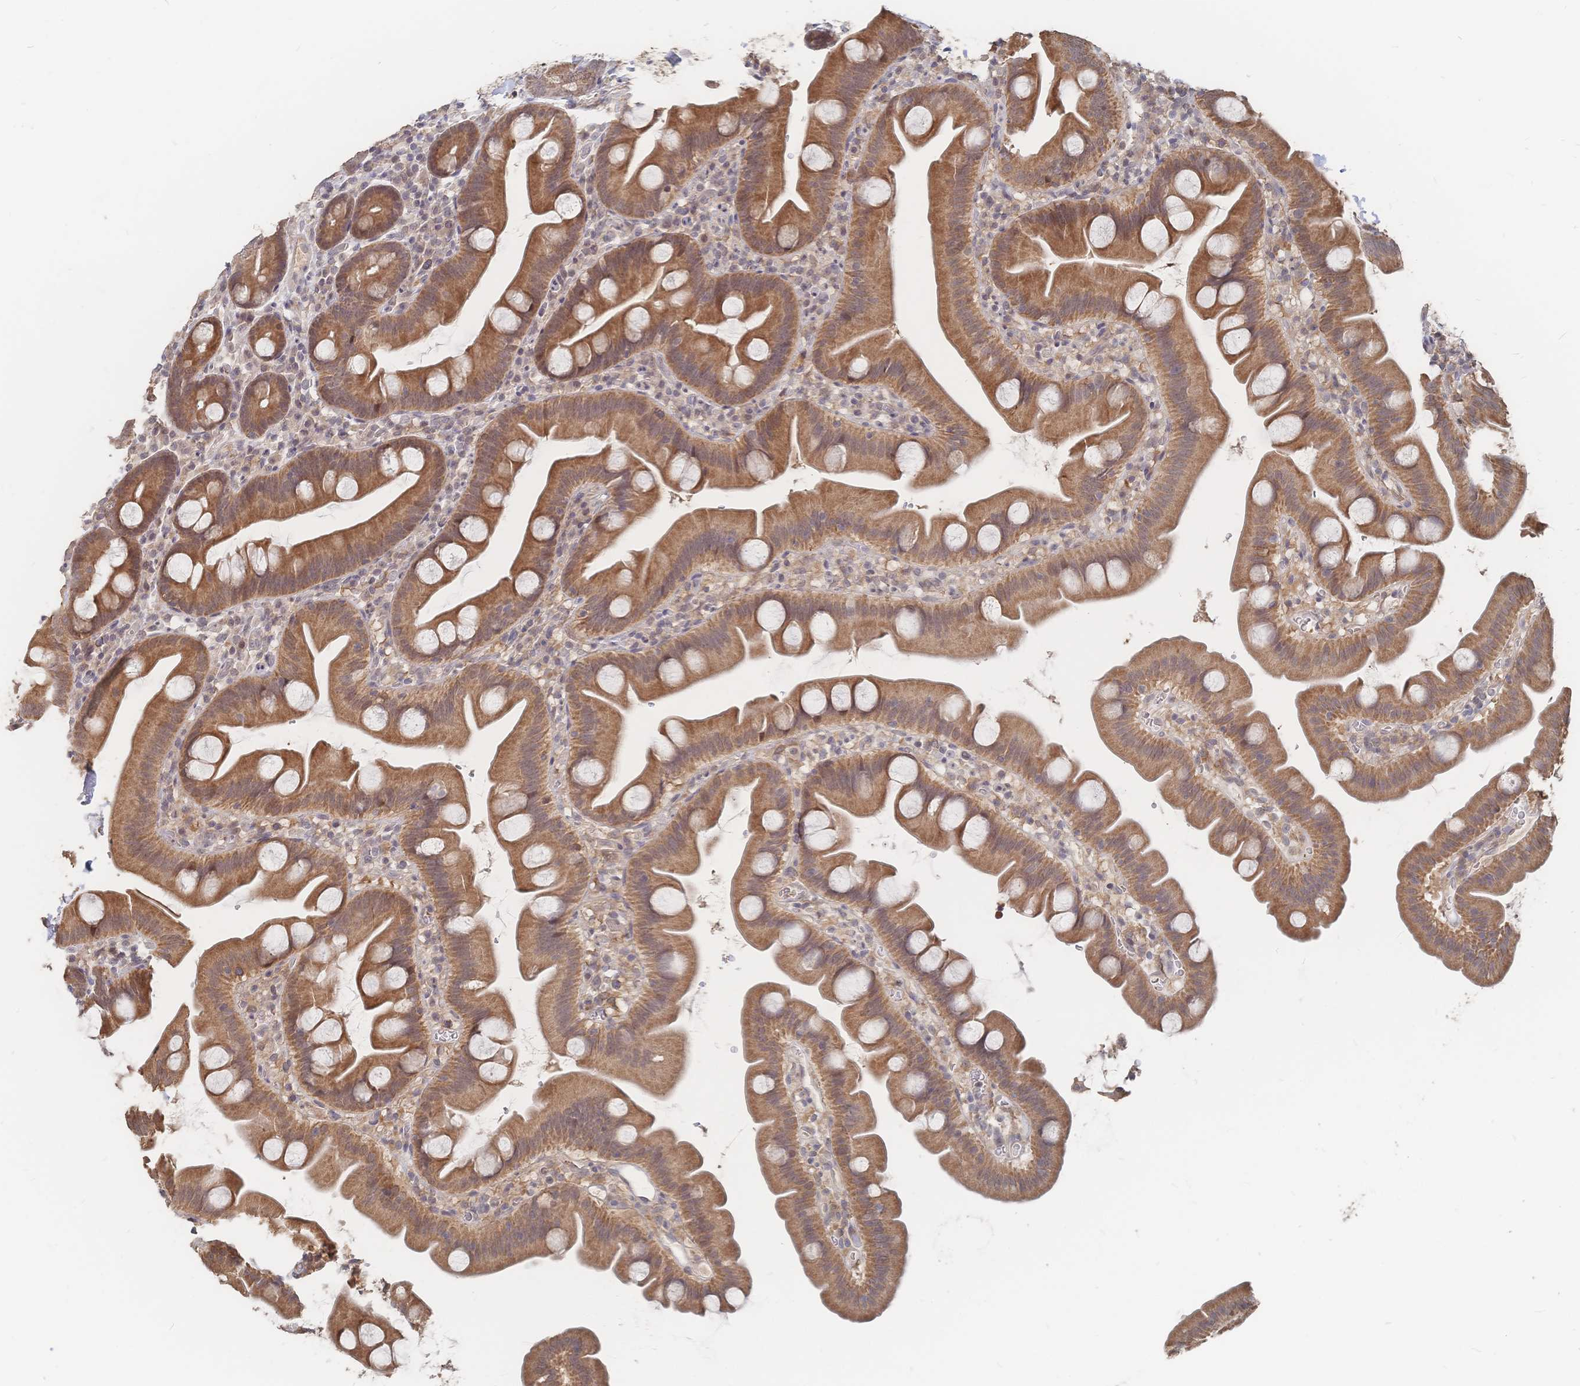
{"staining": {"intensity": "moderate", "quantity": ">75%", "location": "cytoplasmic/membranous"}, "tissue": "small intestine", "cell_type": "Glandular cells", "image_type": "normal", "snomed": [{"axis": "morphology", "description": "Normal tissue, NOS"}, {"axis": "topography", "description": "Small intestine"}], "caption": "This micrograph shows unremarkable small intestine stained with immunohistochemistry to label a protein in brown. The cytoplasmic/membranous of glandular cells show moderate positivity for the protein. Nuclei are counter-stained blue.", "gene": "LRP5", "patient": {"sex": "female", "age": 68}}